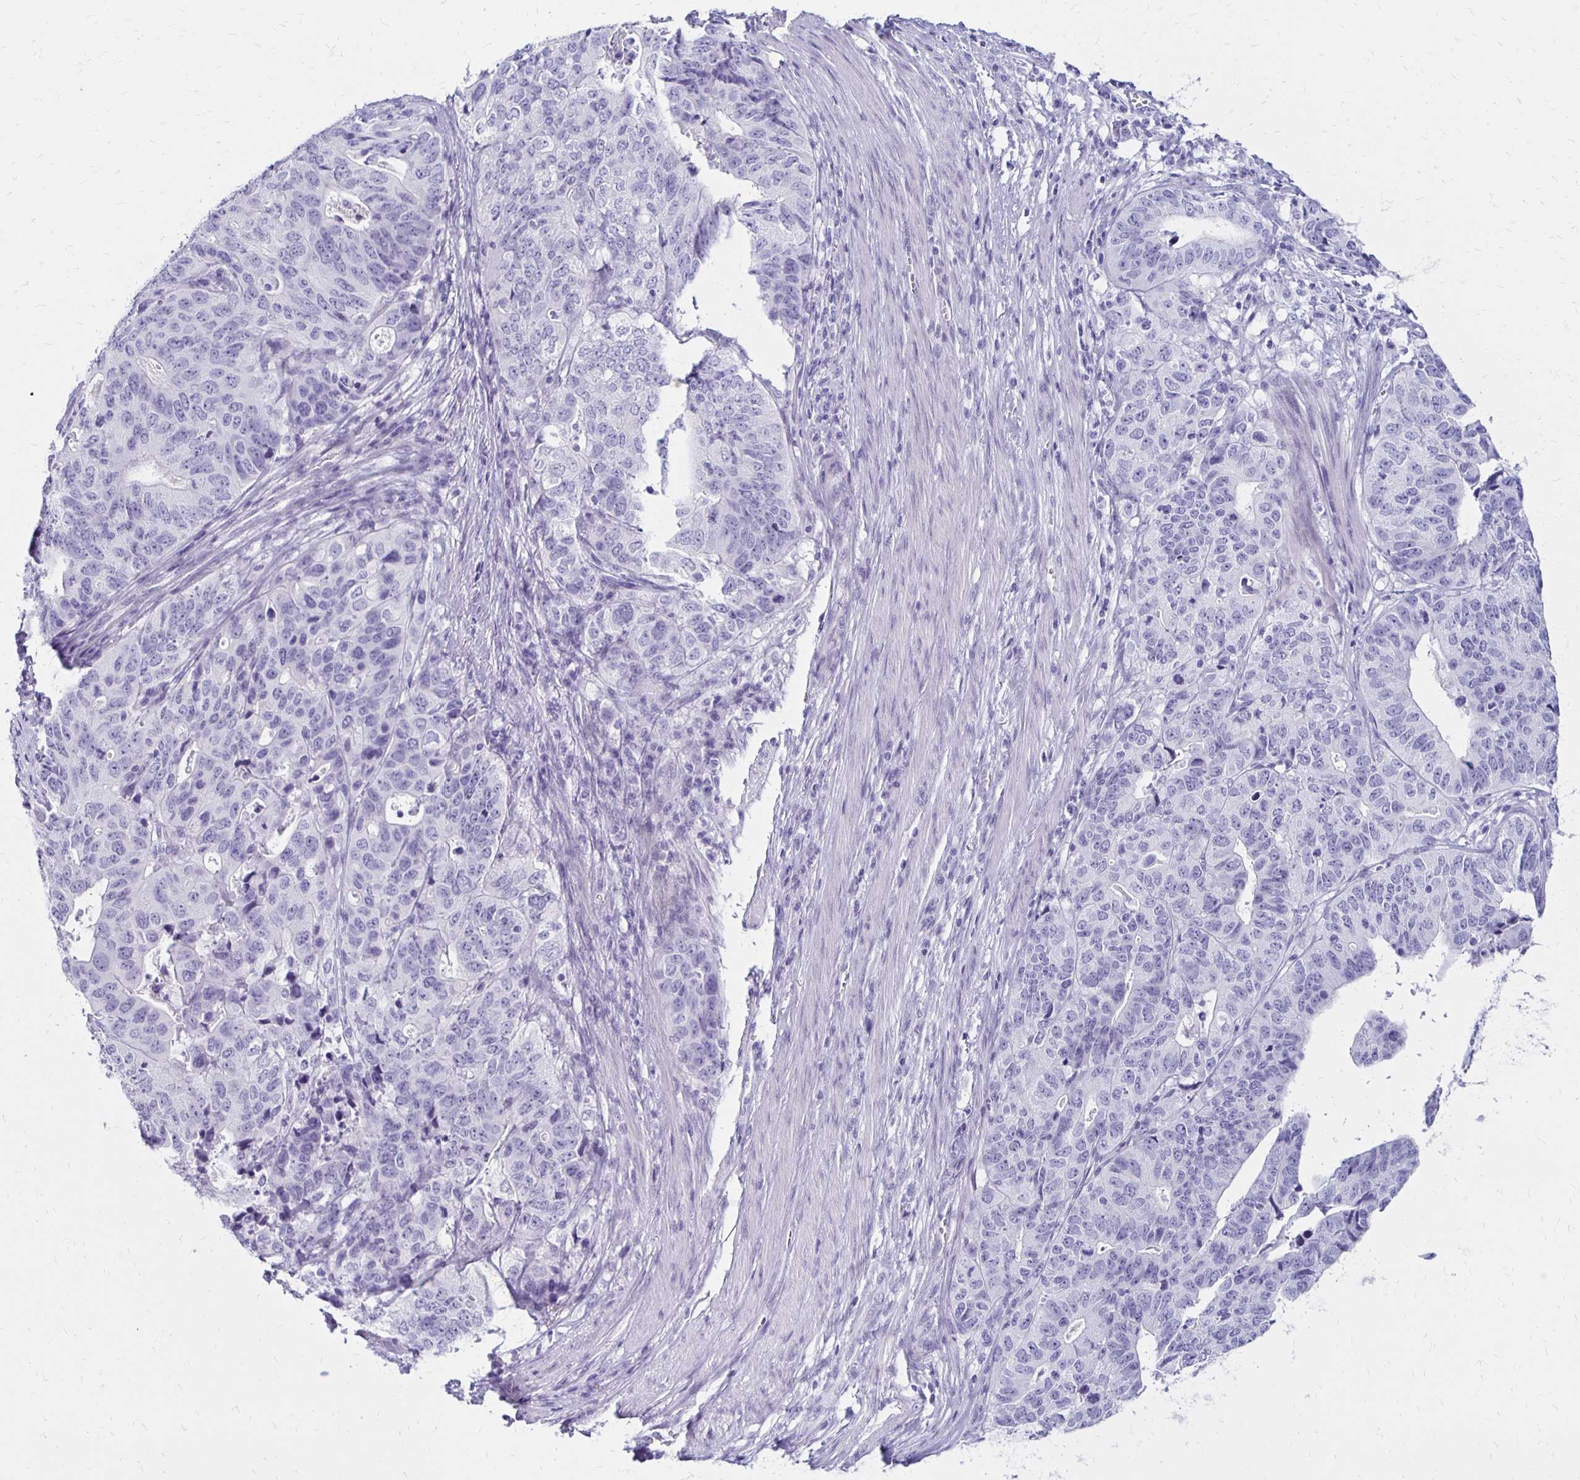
{"staining": {"intensity": "negative", "quantity": "none", "location": "none"}, "tissue": "stomach cancer", "cell_type": "Tumor cells", "image_type": "cancer", "snomed": [{"axis": "morphology", "description": "Adenocarcinoma, NOS"}, {"axis": "topography", "description": "Stomach, upper"}], "caption": "Protein analysis of adenocarcinoma (stomach) exhibits no significant positivity in tumor cells.", "gene": "RYR1", "patient": {"sex": "female", "age": 67}}